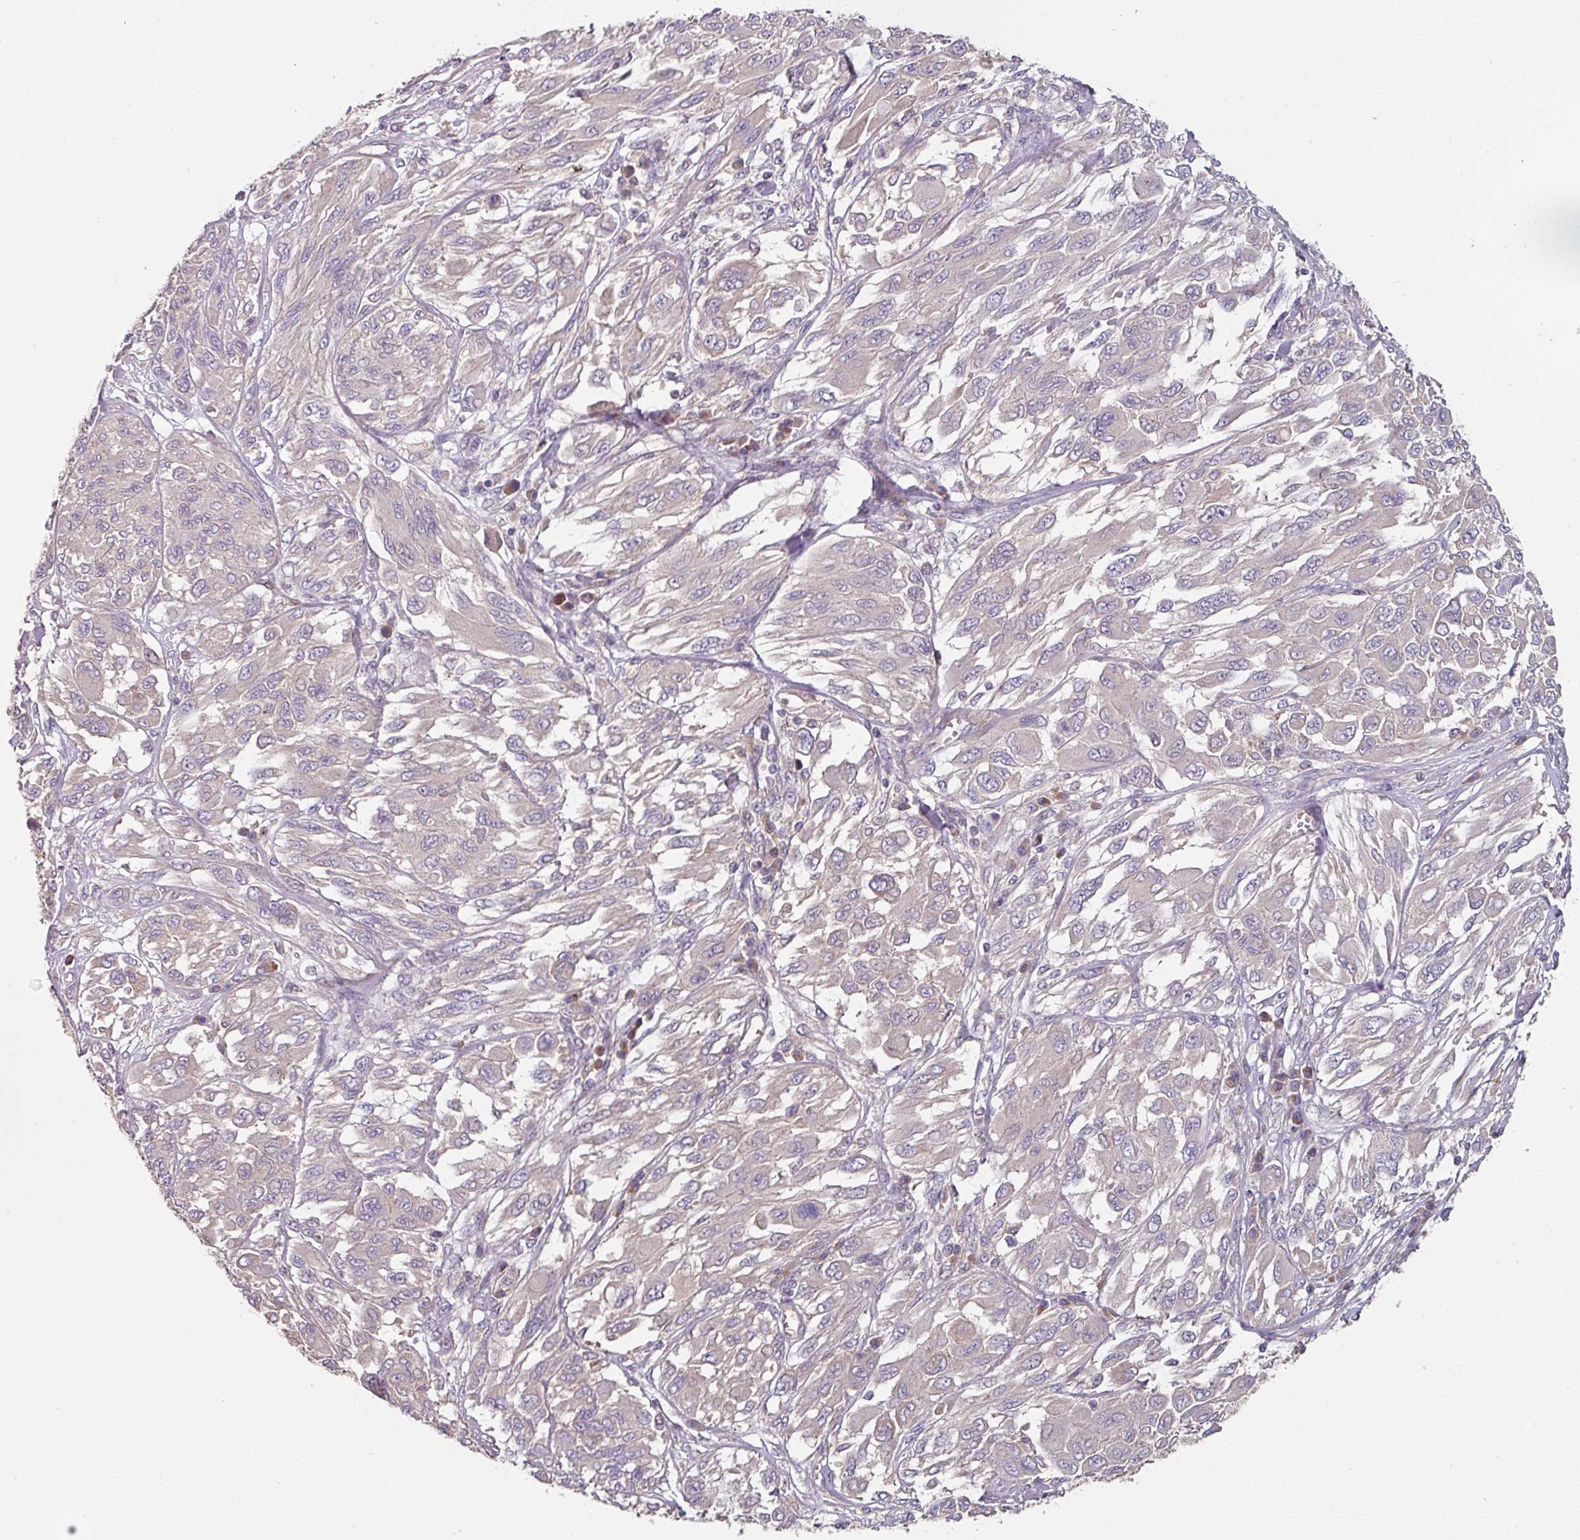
{"staining": {"intensity": "negative", "quantity": "none", "location": "none"}, "tissue": "melanoma", "cell_type": "Tumor cells", "image_type": "cancer", "snomed": [{"axis": "morphology", "description": "Malignant melanoma, NOS"}, {"axis": "topography", "description": "Skin"}], "caption": "High power microscopy image of an immunohistochemistry image of malignant melanoma, revealing no significant expression in tumor cells. (Immunohistochemistry, brightfield microscopy, high magnification).", "gene": "C4orf48", "patient": {"sex": "female", "age": 91}}